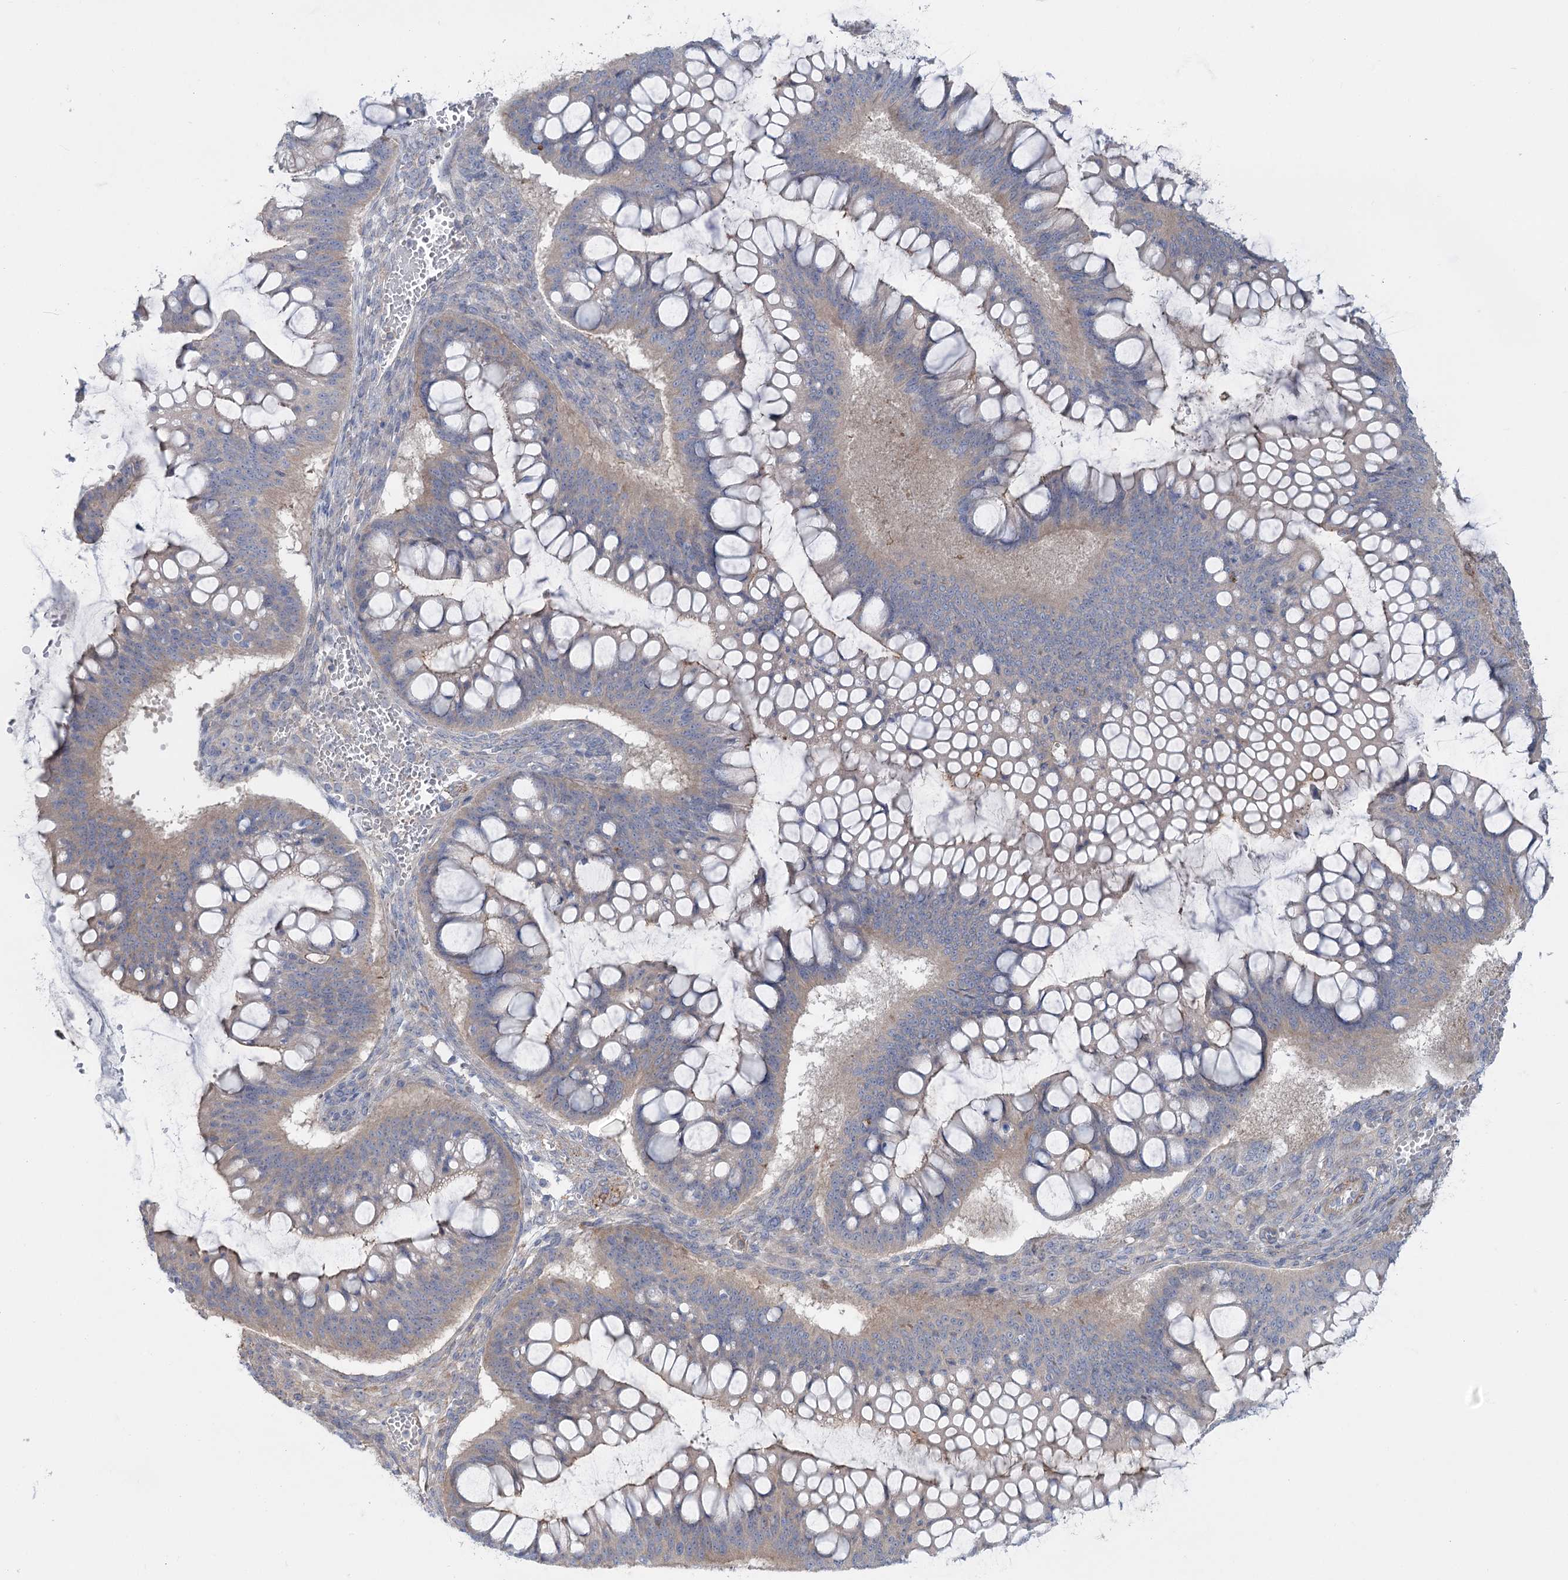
{"staining": {"intensity": "weak", "quantity": "25%-75%", "location": "cytoplasmic/membranous"}, "tissue": "ovarian cancer", "cell_type": "Tumor cells", "image_type": "cancer", "snomed": [{"axis": "morphology", "description": "Cystadenocarcinoma, mucinous, NOS"}, {"axis": "topography", "description": "Ovary"}], "caption": "Immunohistochemical staining of mucinous cystadenocarcinoma (ovarian) shows weak cytoplasmic/membranous protein expression in approximately 25%-75% of tumor cells.", "gene": "LARP1B", "patient": {"sex": "female", "age": 73}}